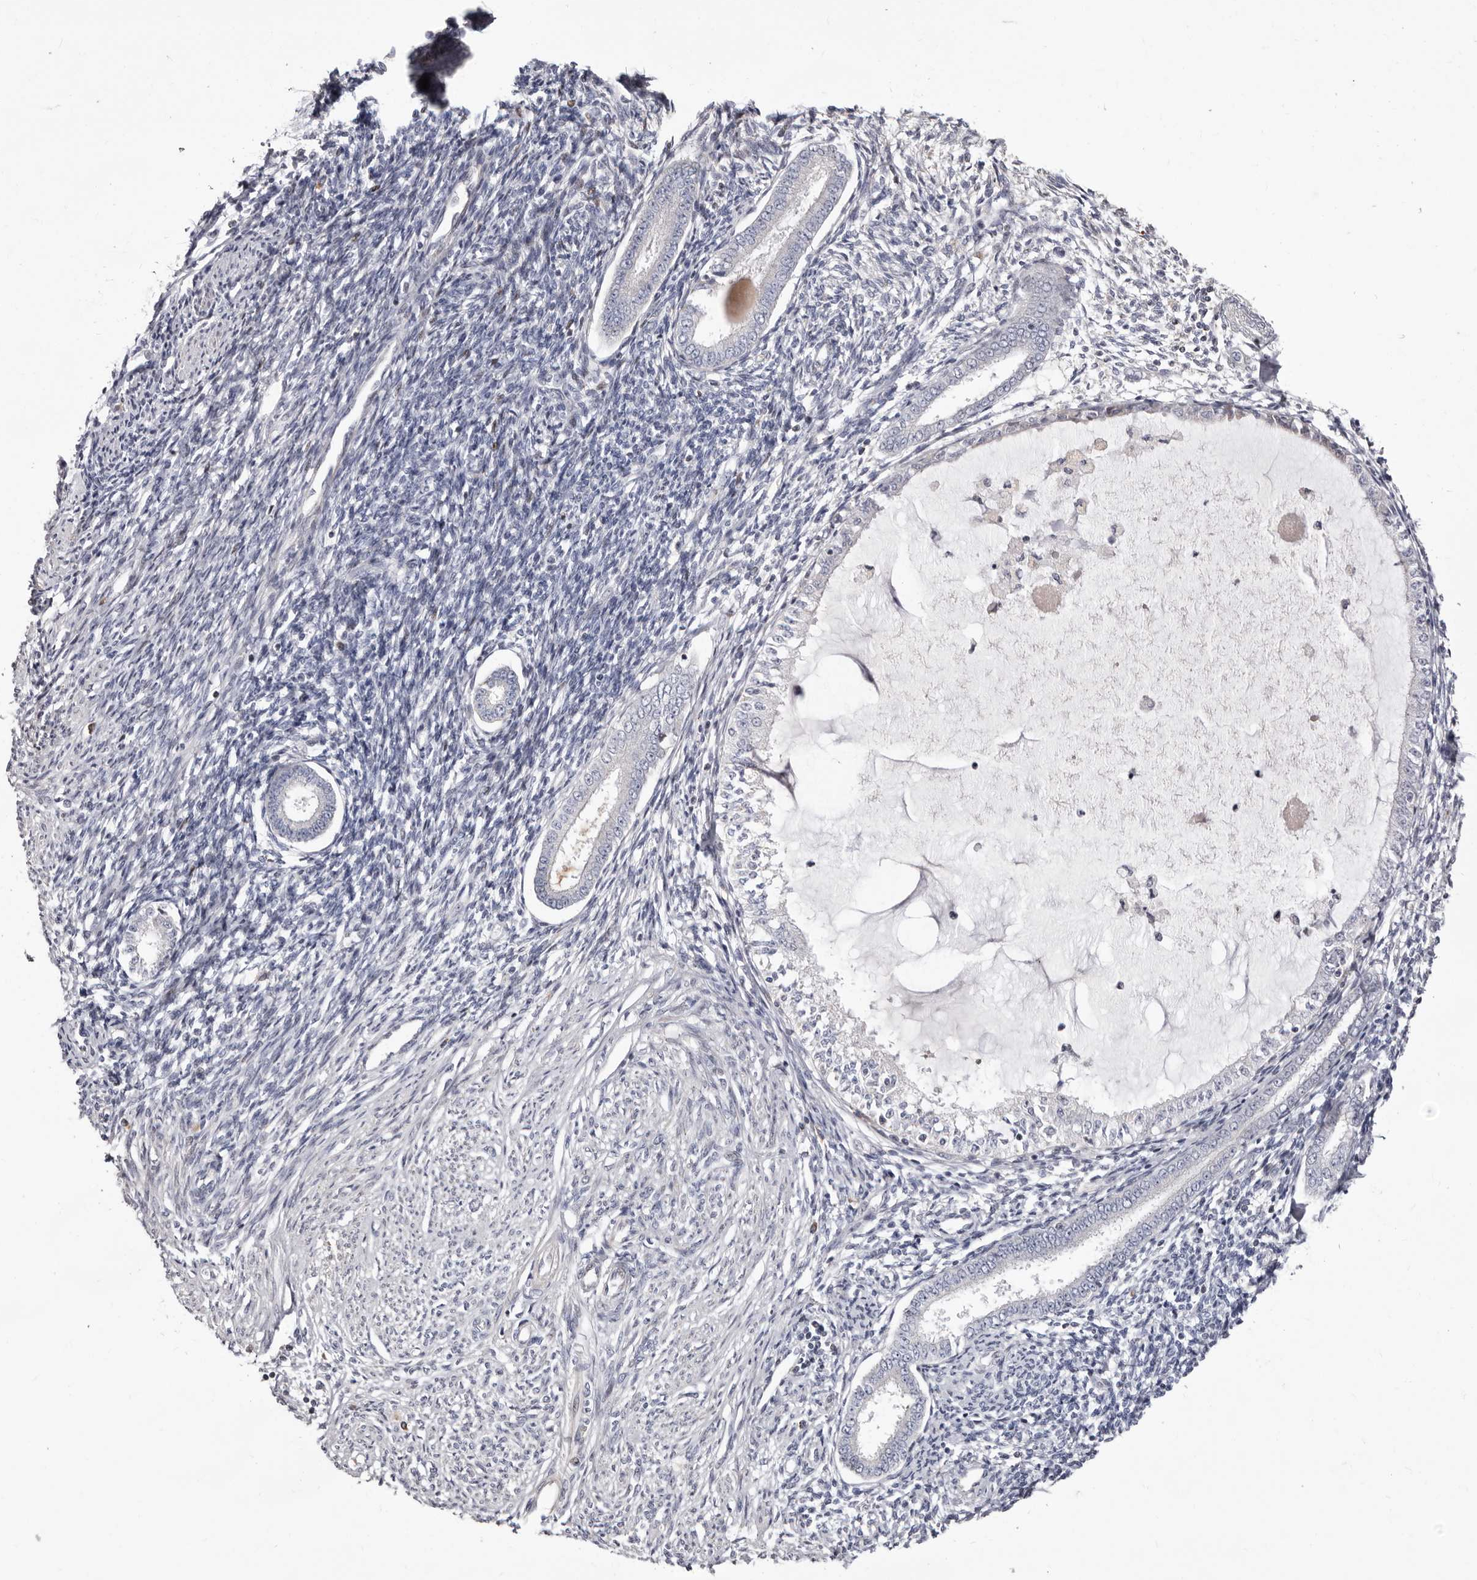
{"staining": {"intensity": "negative", "quantity": "none", "location": "none"}, "tissue": "endometrium", "cell_type": "Cells in endometrial stroma", "image_type": "normal", "snomed": [{"axis": "morphology", "description": "Normal tissue, NOS"}, {"axis": "topography", "description": "Endometrium"}], "caption": "IHC histopathology image of unremarkable endometrium: human endometrium stained with DAB (3,3'-diaminobenzidine) shows no significant protein expression in cells in endometrial stroma.", "gene": "NUBPL", "patient": {"sex": "female", "age": 56}}